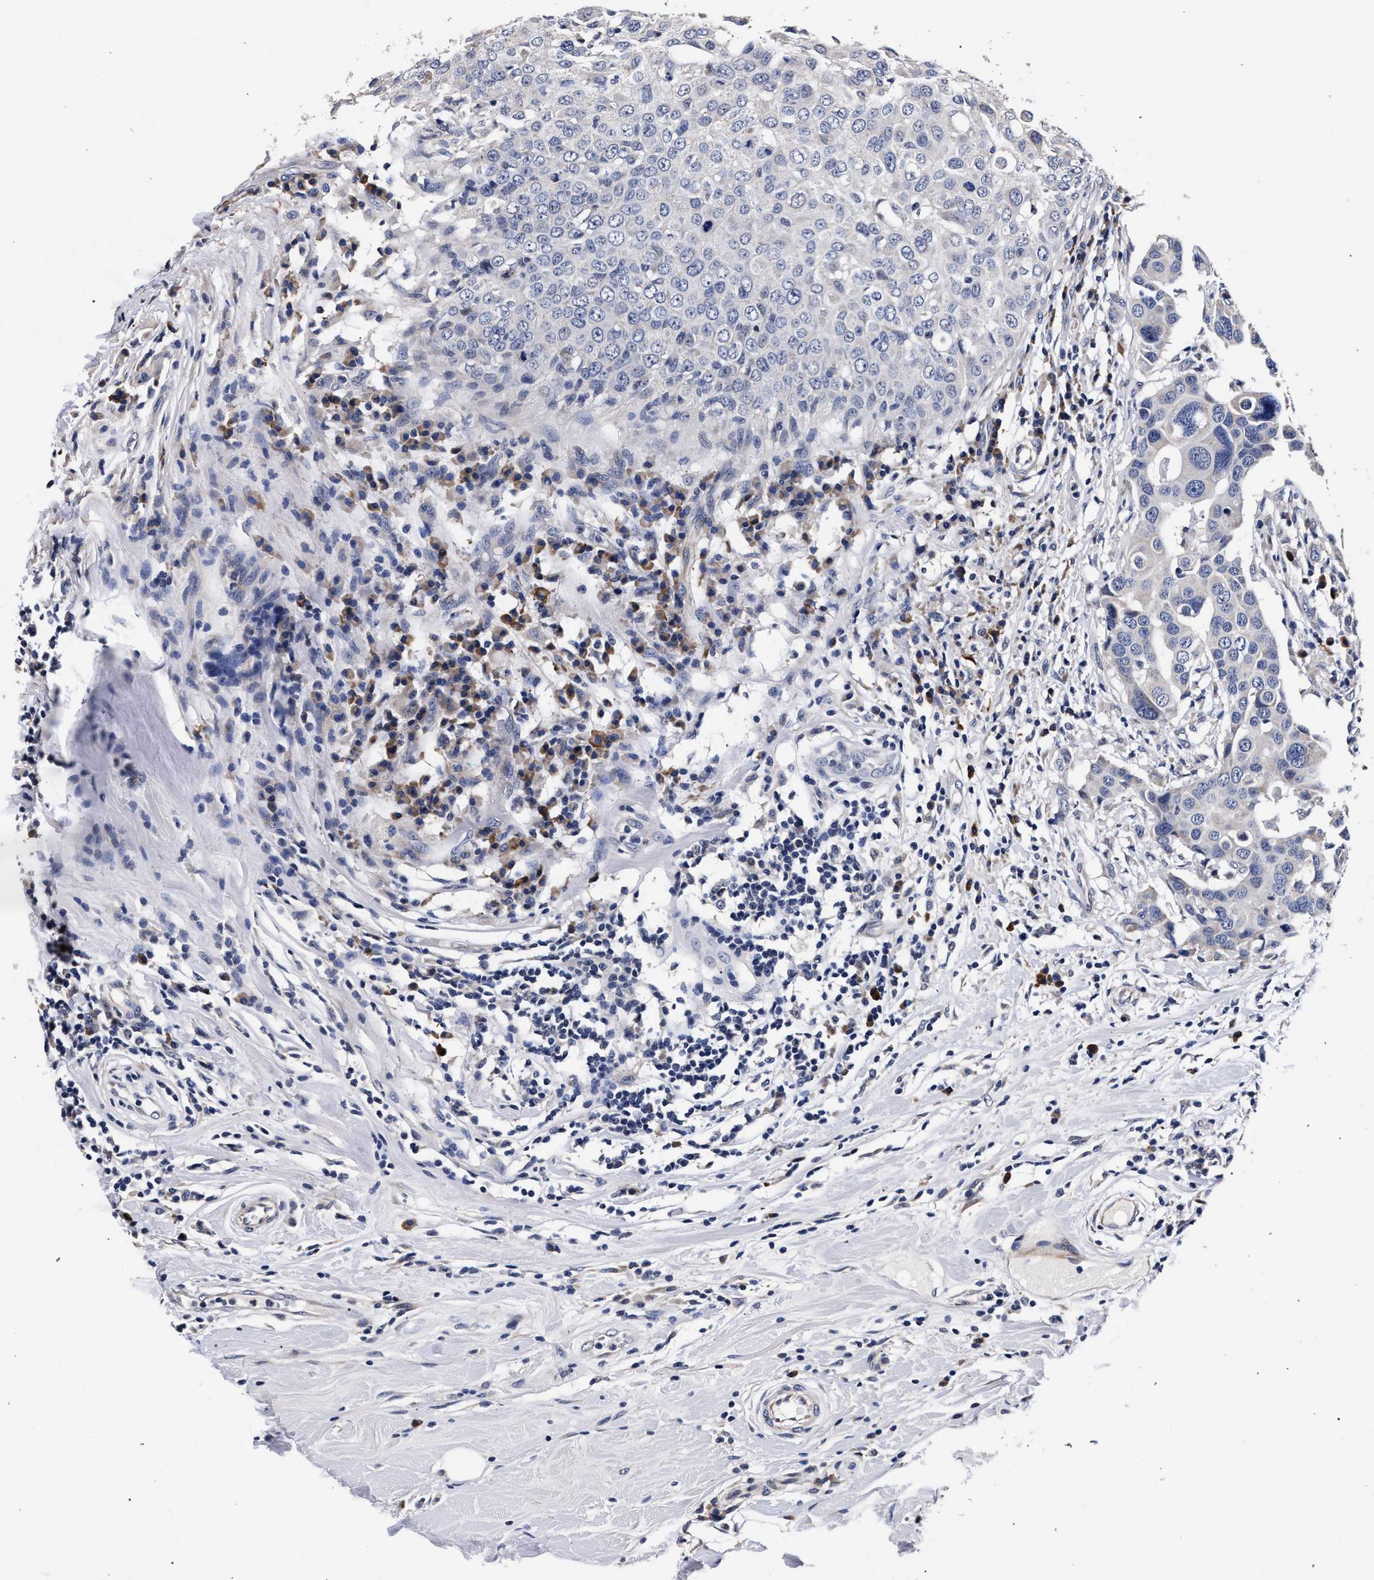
{"staining": {"intensity": "negative", "quantity": "none", "location": "none"}, "tissue": "breast cancer", "cell_type": "Tumor cells", "image_type": "cancer", "snomed": [{"axis": "morphology", "description": "Duct carcinoma"}, {"axis": "topography", "description": "Breast"}], "caption": "Immunohistochemistry (IHC) of breast cancer shows no positivity in tumor cells. The staining is performed using DAB brown chromogen with nuclei counter-stained in using hematoxylin.", "gene": "CFAP95", "patient": {"sex": "female", "age": 27}}